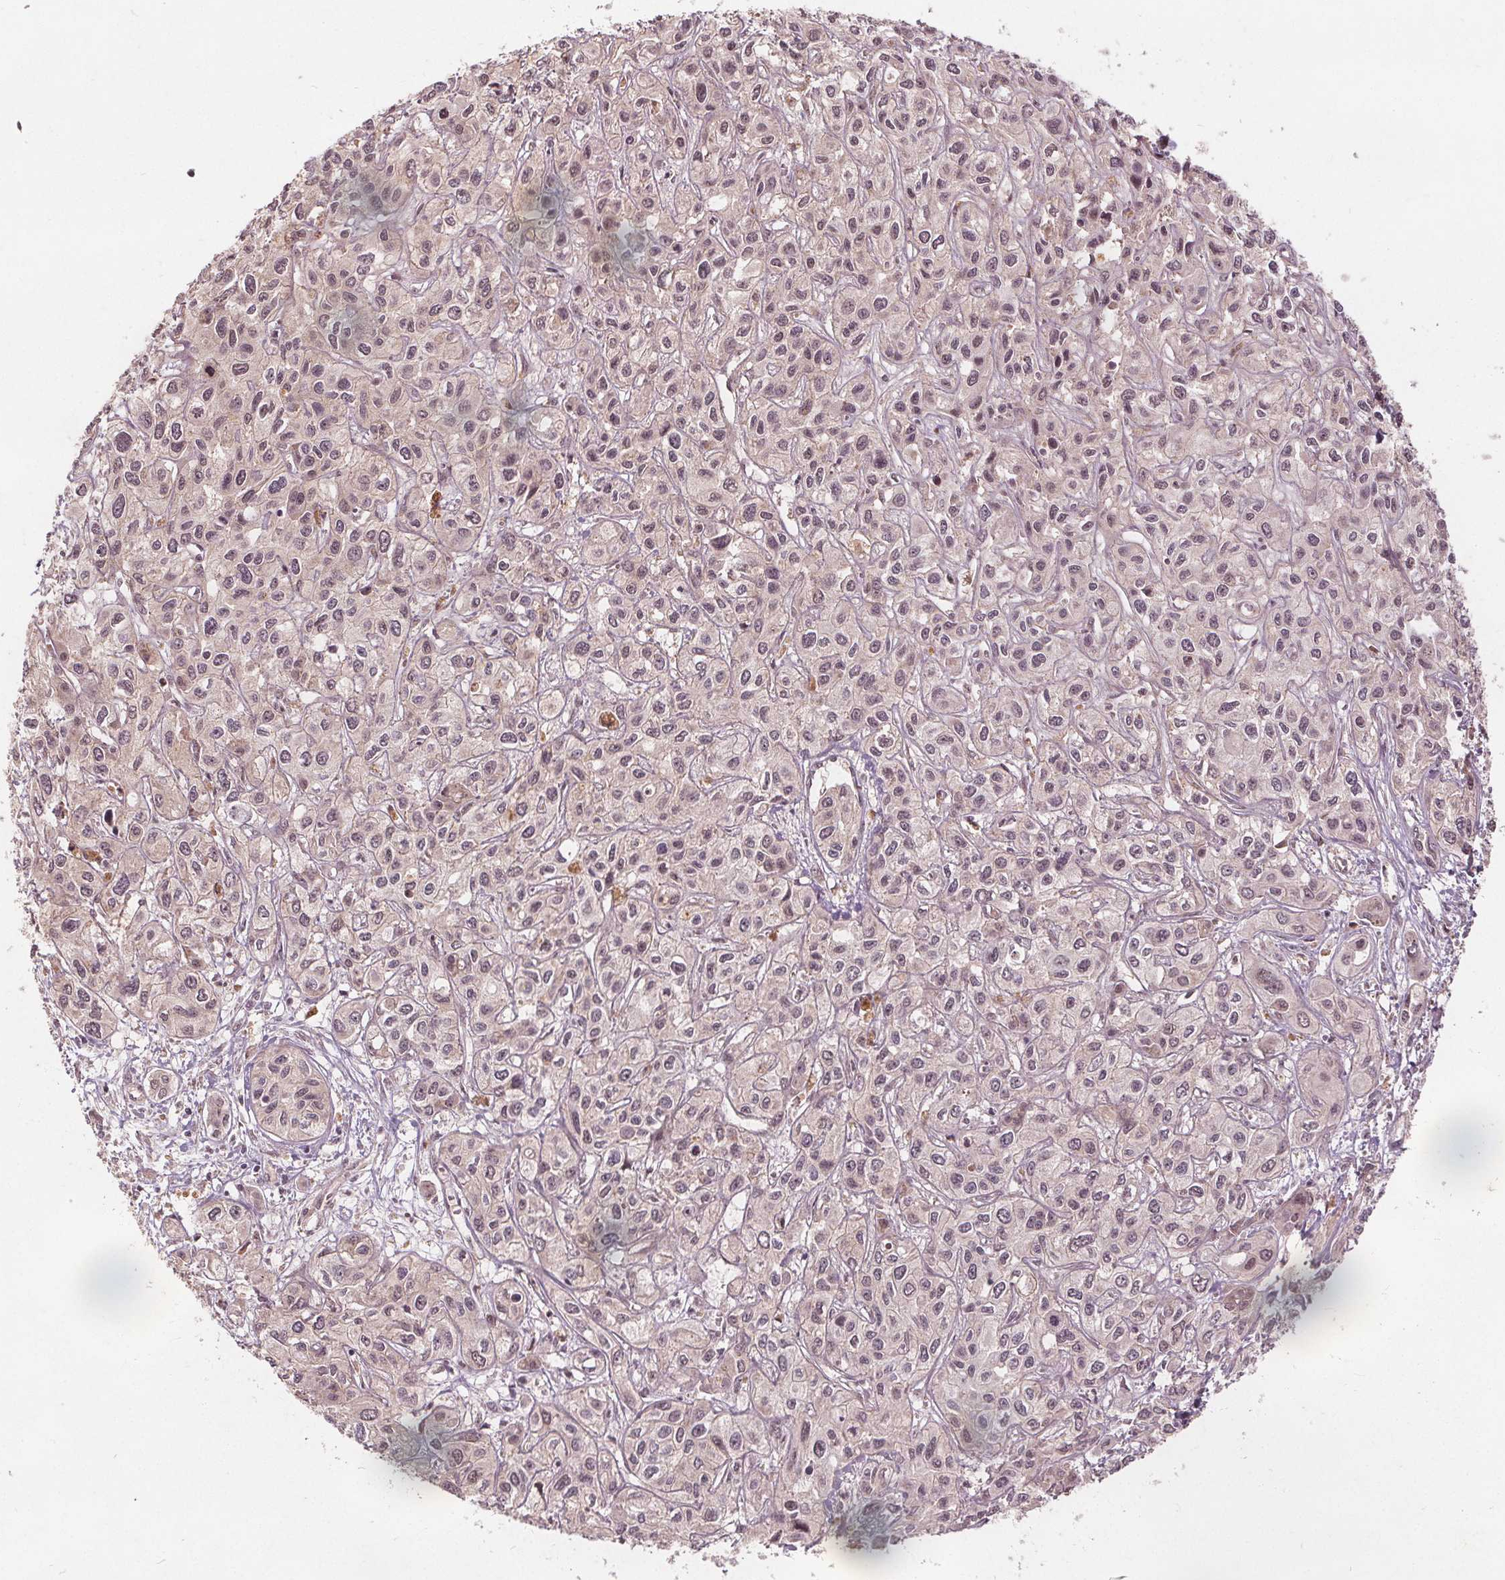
{"staining": {"intensity": "negative", "quantity": "none", "location": "none"}, "tissue": "liver cancer", "cell_type": "Tumor cells", "image_type": "cancer", "snomed": [{"axis": "morphology", "description": "Cholangiocarcinoma"}, {"axis": "topography", "description": "Liver"}], "caption": "The immunohistochemistry (IHC) image has no significant positivity in tumor cells of cholangiocarcinoma (liver) tissue.", "gene": "PPP1CB", "patient": {"sex": "female", "age": 66}}